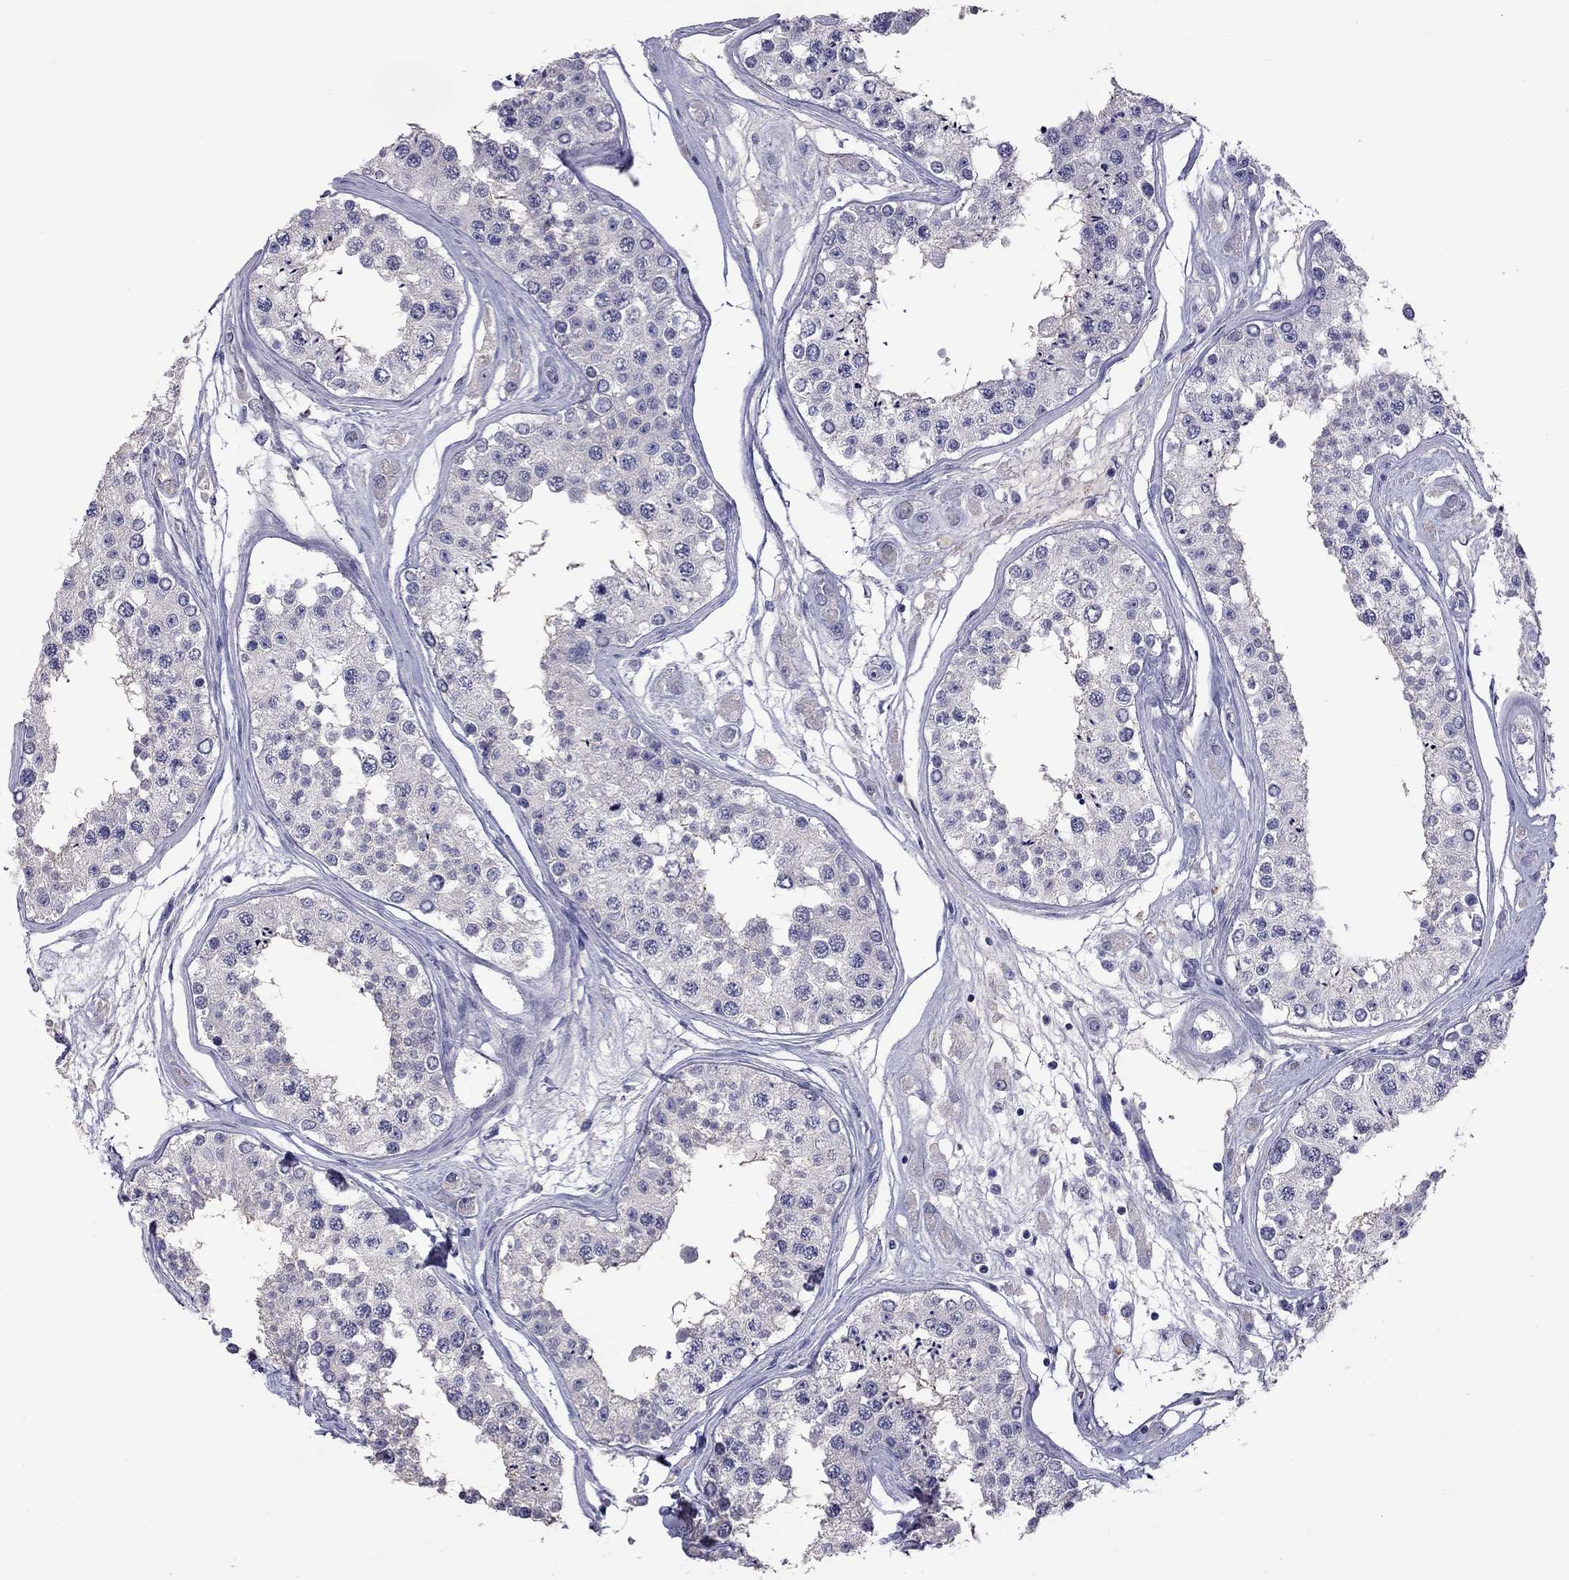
{"staining": {"intensity": "negative", "quantity": "none", "location": "none"}, "tissue": "testis", "cell_type": "Cells in seminiferous ducts", "image_type": "normal", "snomed": [{"axis": "morphology", "description": "Normal tissue, NOS"}, {"axis": "topography", "description": "Testis"}], "caption": "The micrograph demonstrates no staining of cells in seminiferous ducts in benign testis. (Brightfield microscopy of DAB (3,3'-diaminobenzidine) immunohistochemistry at high magnification).", "gene": "CFAP91", "patient": {"sex": "male", "age": 25}}